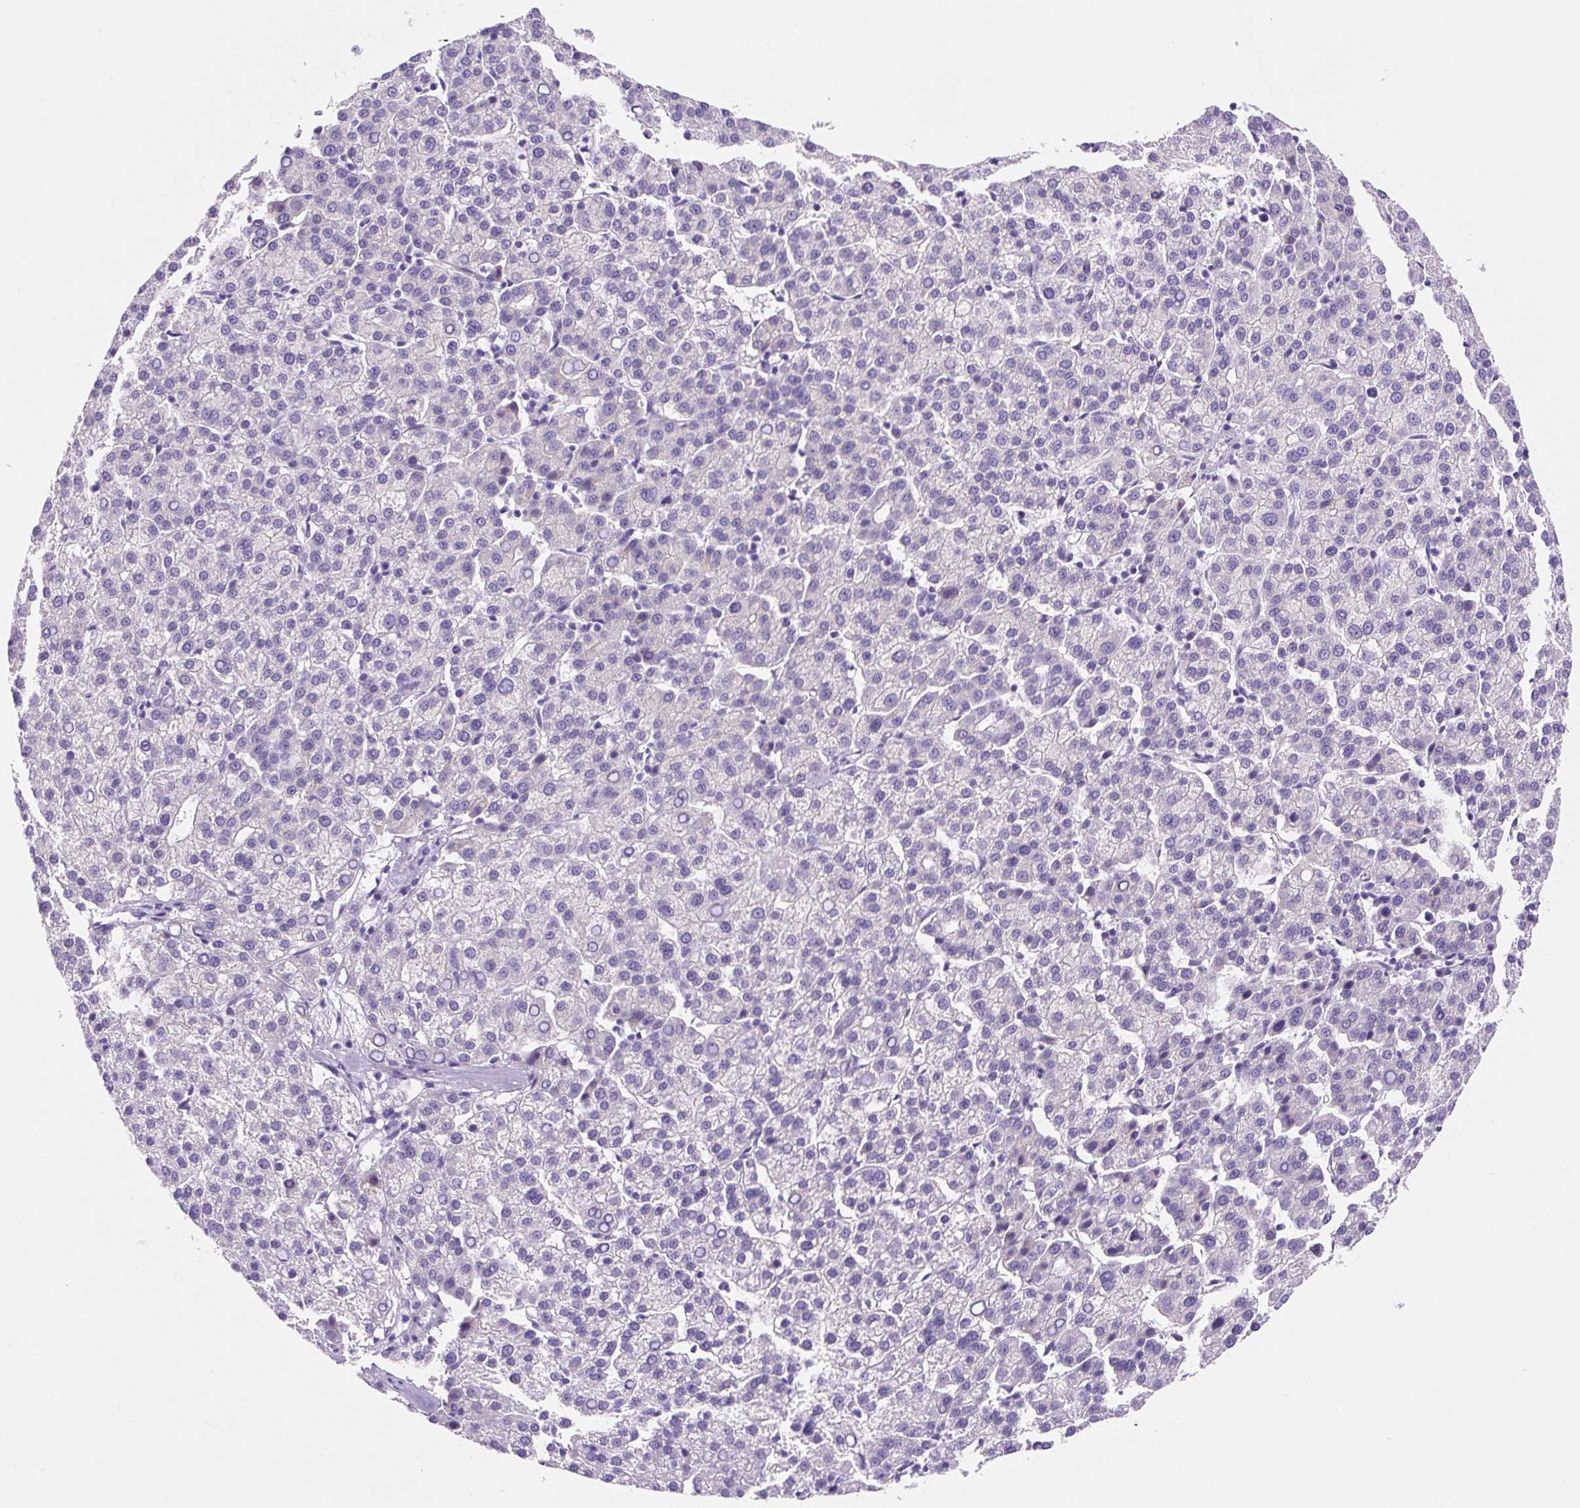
{"staining": {"intensity": "negative", "quantity": "none", "location": "none"}, "tissue": "liver cancer", "cell_type": "Tumor cells", "image_type": "cancer", "snomed": [{"axis": "morphology", "description": "Carcinoma, Hepatocellular, NOS"}, {"axis": "topography", "description": "Liver"}], "caption": "IHC of liver cancer (hepatocellular carcinoma) shows no expression in tumor cells.", "gene": "ASB4", "patient": {"sex": "female", "age": 58}}